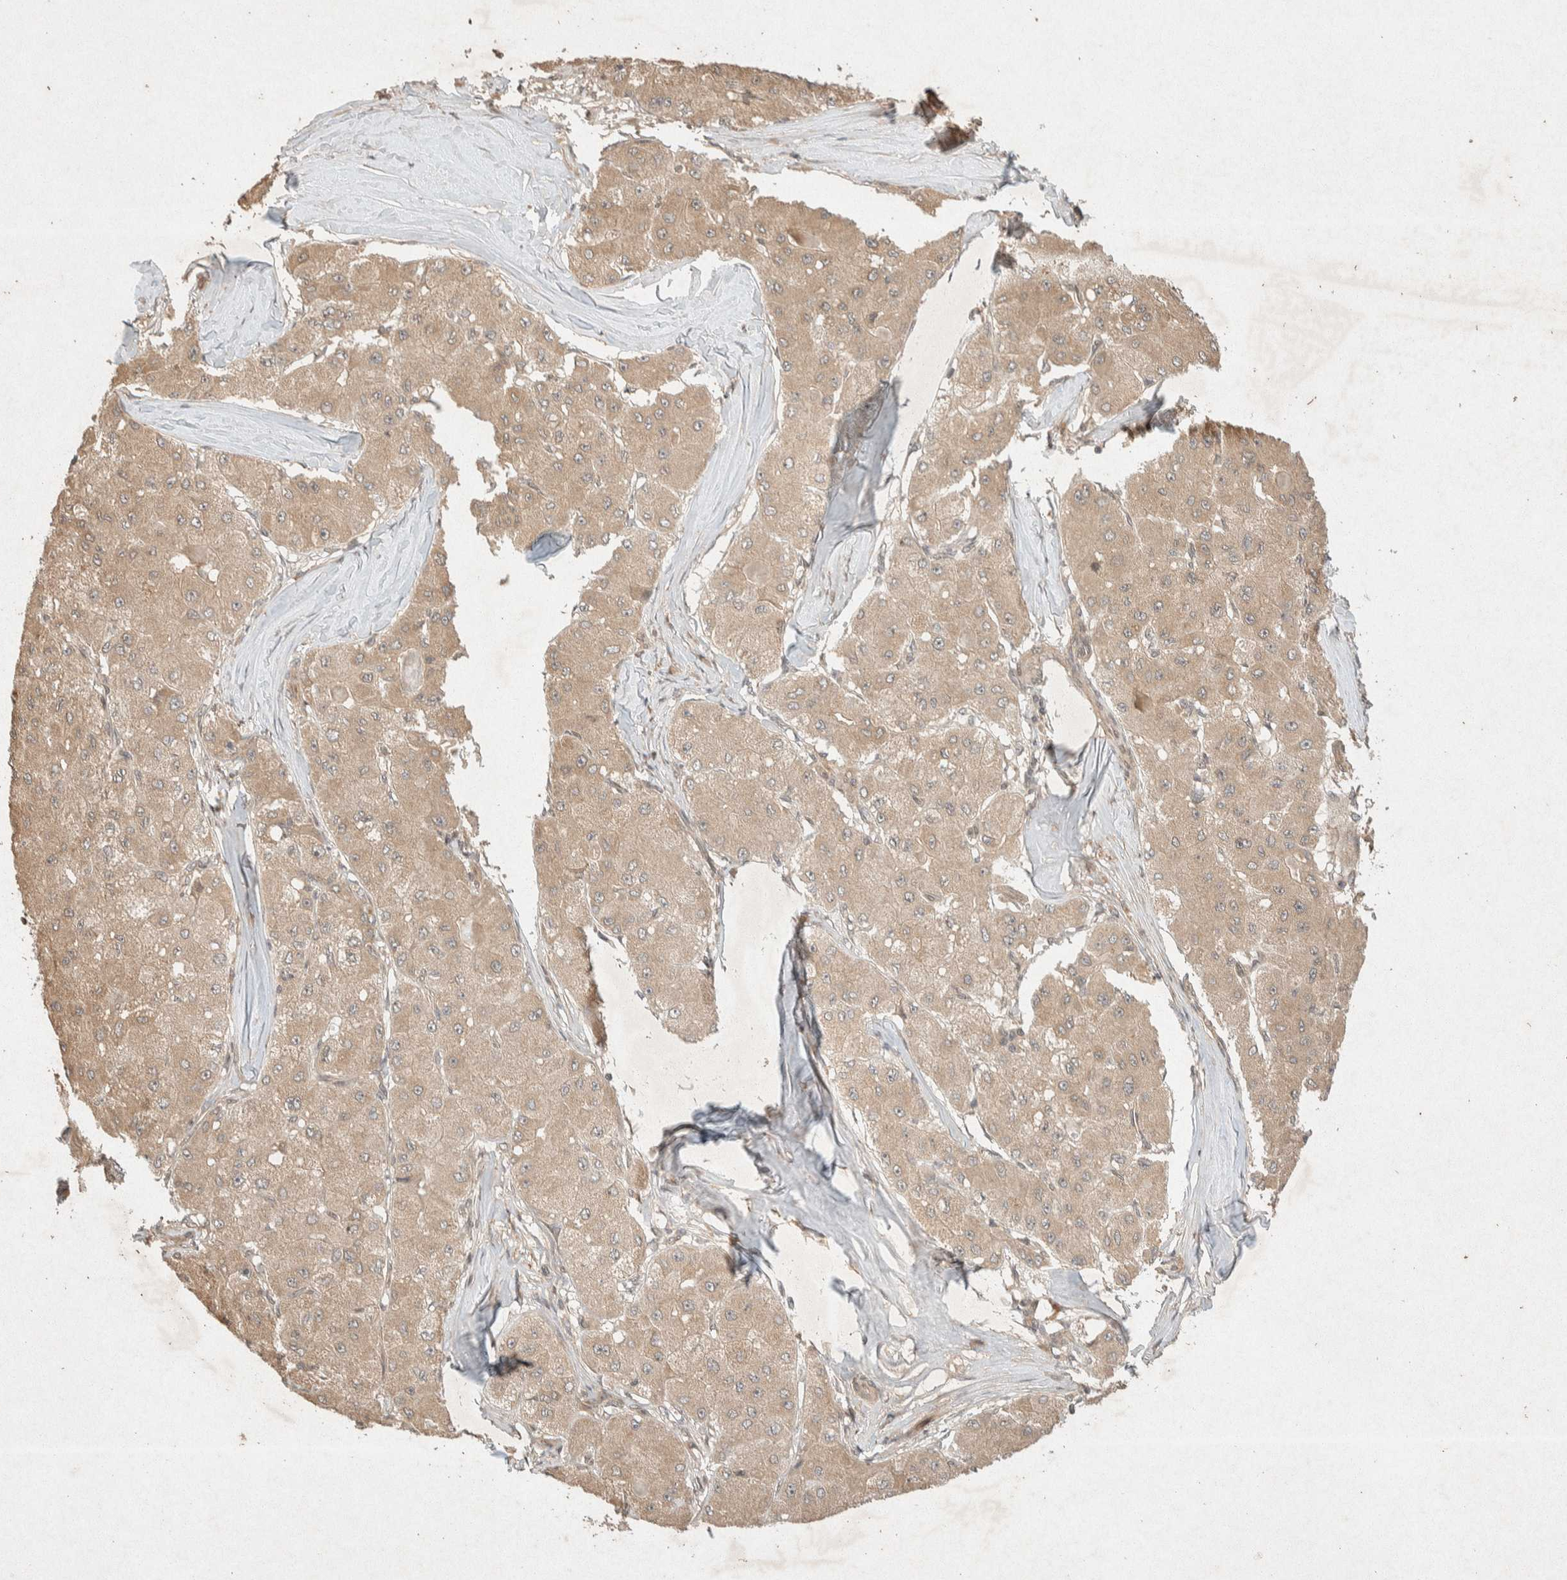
{"staining": {"intensity": "moderate", "quantity": ">75%", "location": "cytoplasmic/membranous"}, "tissue": "liver cancer", "cell_type": "Tumor cells", "image_type": "cancer", "snomed": [{"axis": "morphology", "description": "Carcinoma, Hepatocellular, NOS"}, {"axis": "topography", "description": "Liver"}], "caption": "A medium amount of moderate cytoplasmic/membranous staining is seen in approximately >75% of tumor cells in liver hepatocellular carcinoma tissue. The staining was performed using DAB, with brown indicating positive protein expression. Nuclei are stained blue with hematoxylin.", "gene": "THRA", "patient": {"sex": "male", "age": 80}}